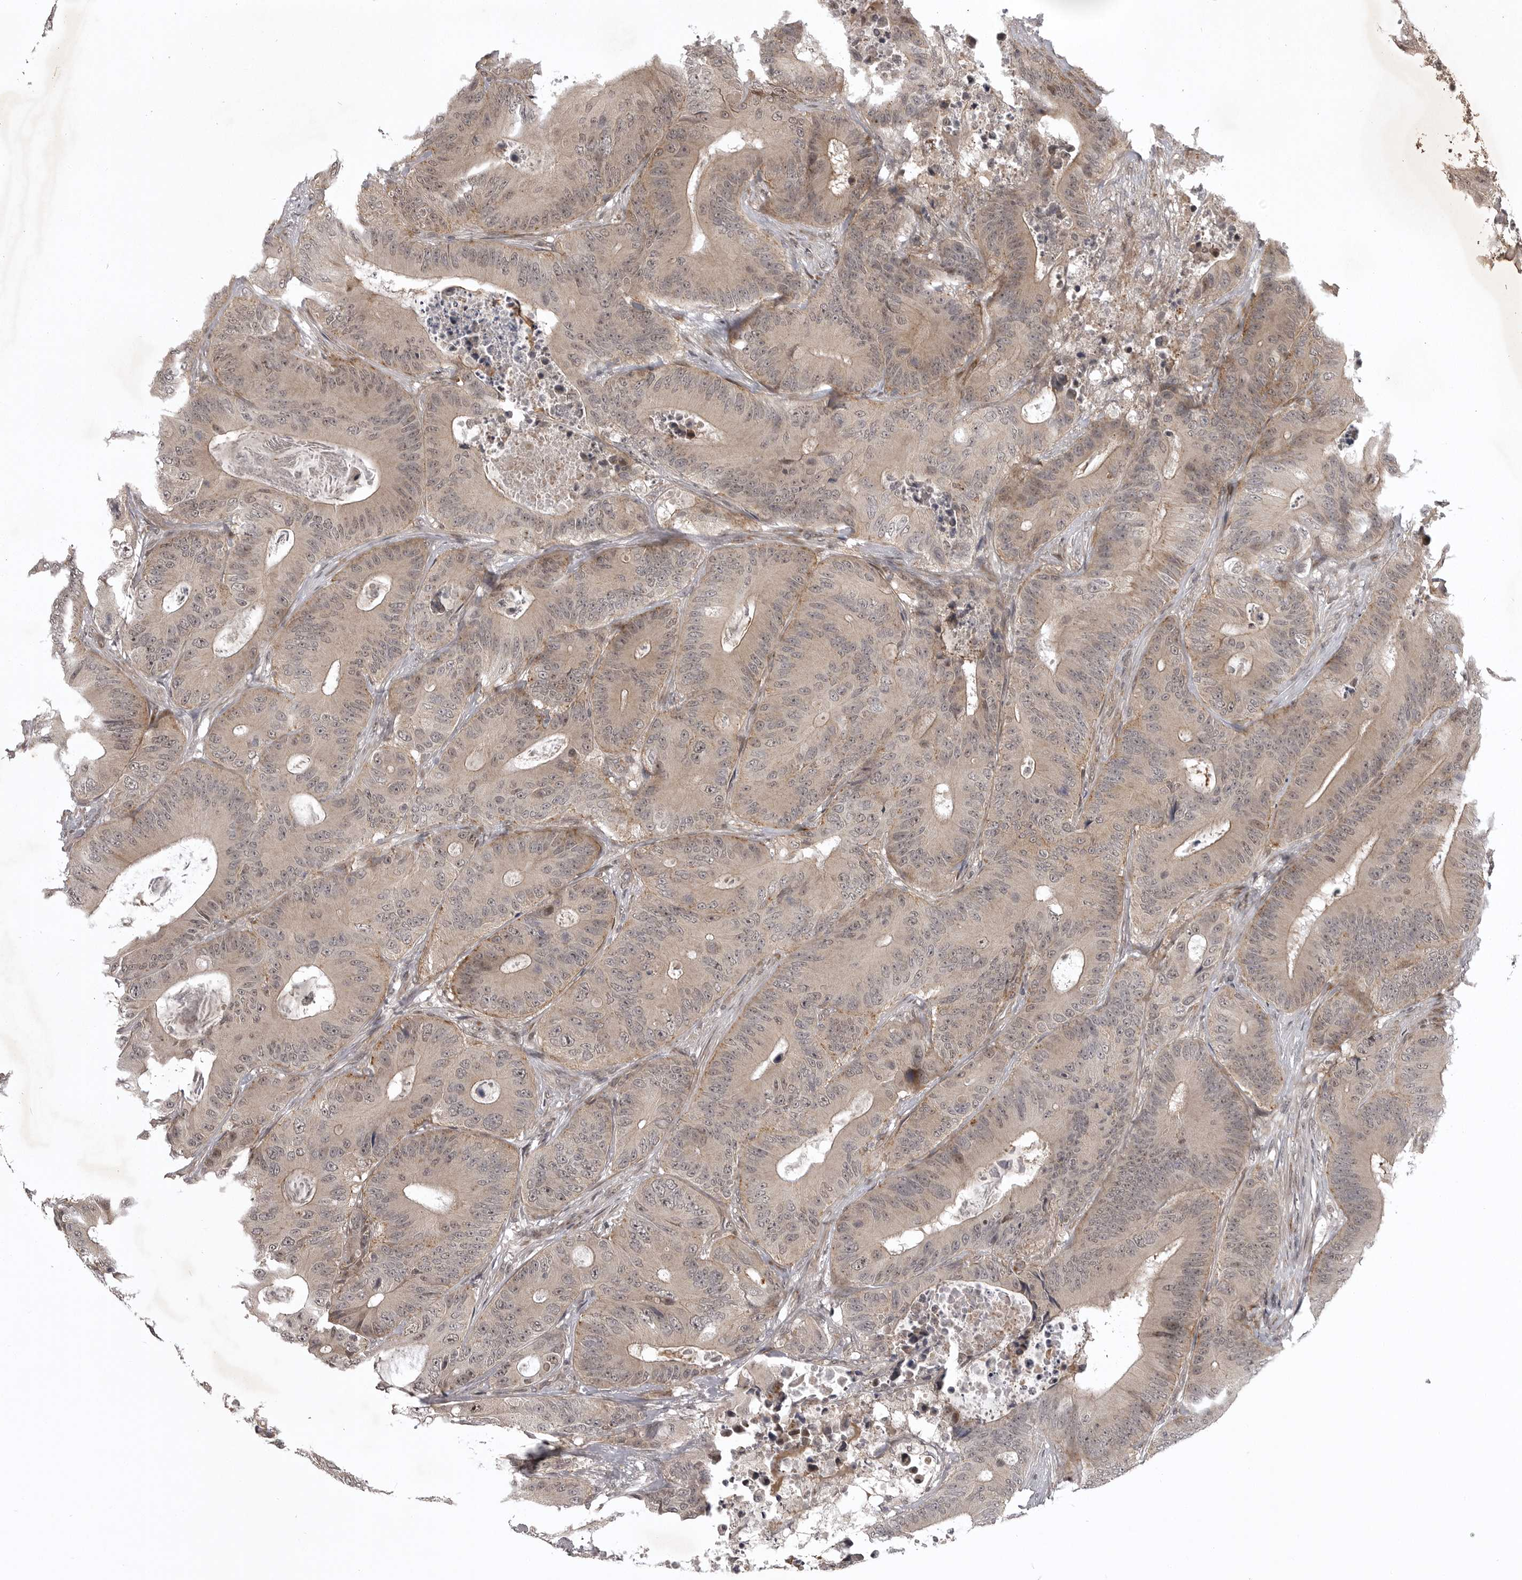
{"staining": {"intensity": "moderate", "quantity": "25%-75%", "location": "cytoplasmic/membranous"}, "tissue": "colorectal cancer", "cell_type": "Tumor cells", "image_type": "cancer", "snomed": [{"axis": "morphology", "description": "Adenocarcinoma, NOS"}, {"axis": "topography", "description": "Colon"}], "caption": "The photomicrograph demonstrates a brown stain indicating the presence of a protein in the cytoplasmic/membranous of tumor cells in colorectal cancer (adenocarcinoma). The protein of interest is stained brown, and the nuclei are stained in blue (DAB (3,3'-diaminobenzidine) IHC with brightfield microscopy, high magnification).", "gene": "SNX16", "patient": {"sex": "male", "age": 83}}